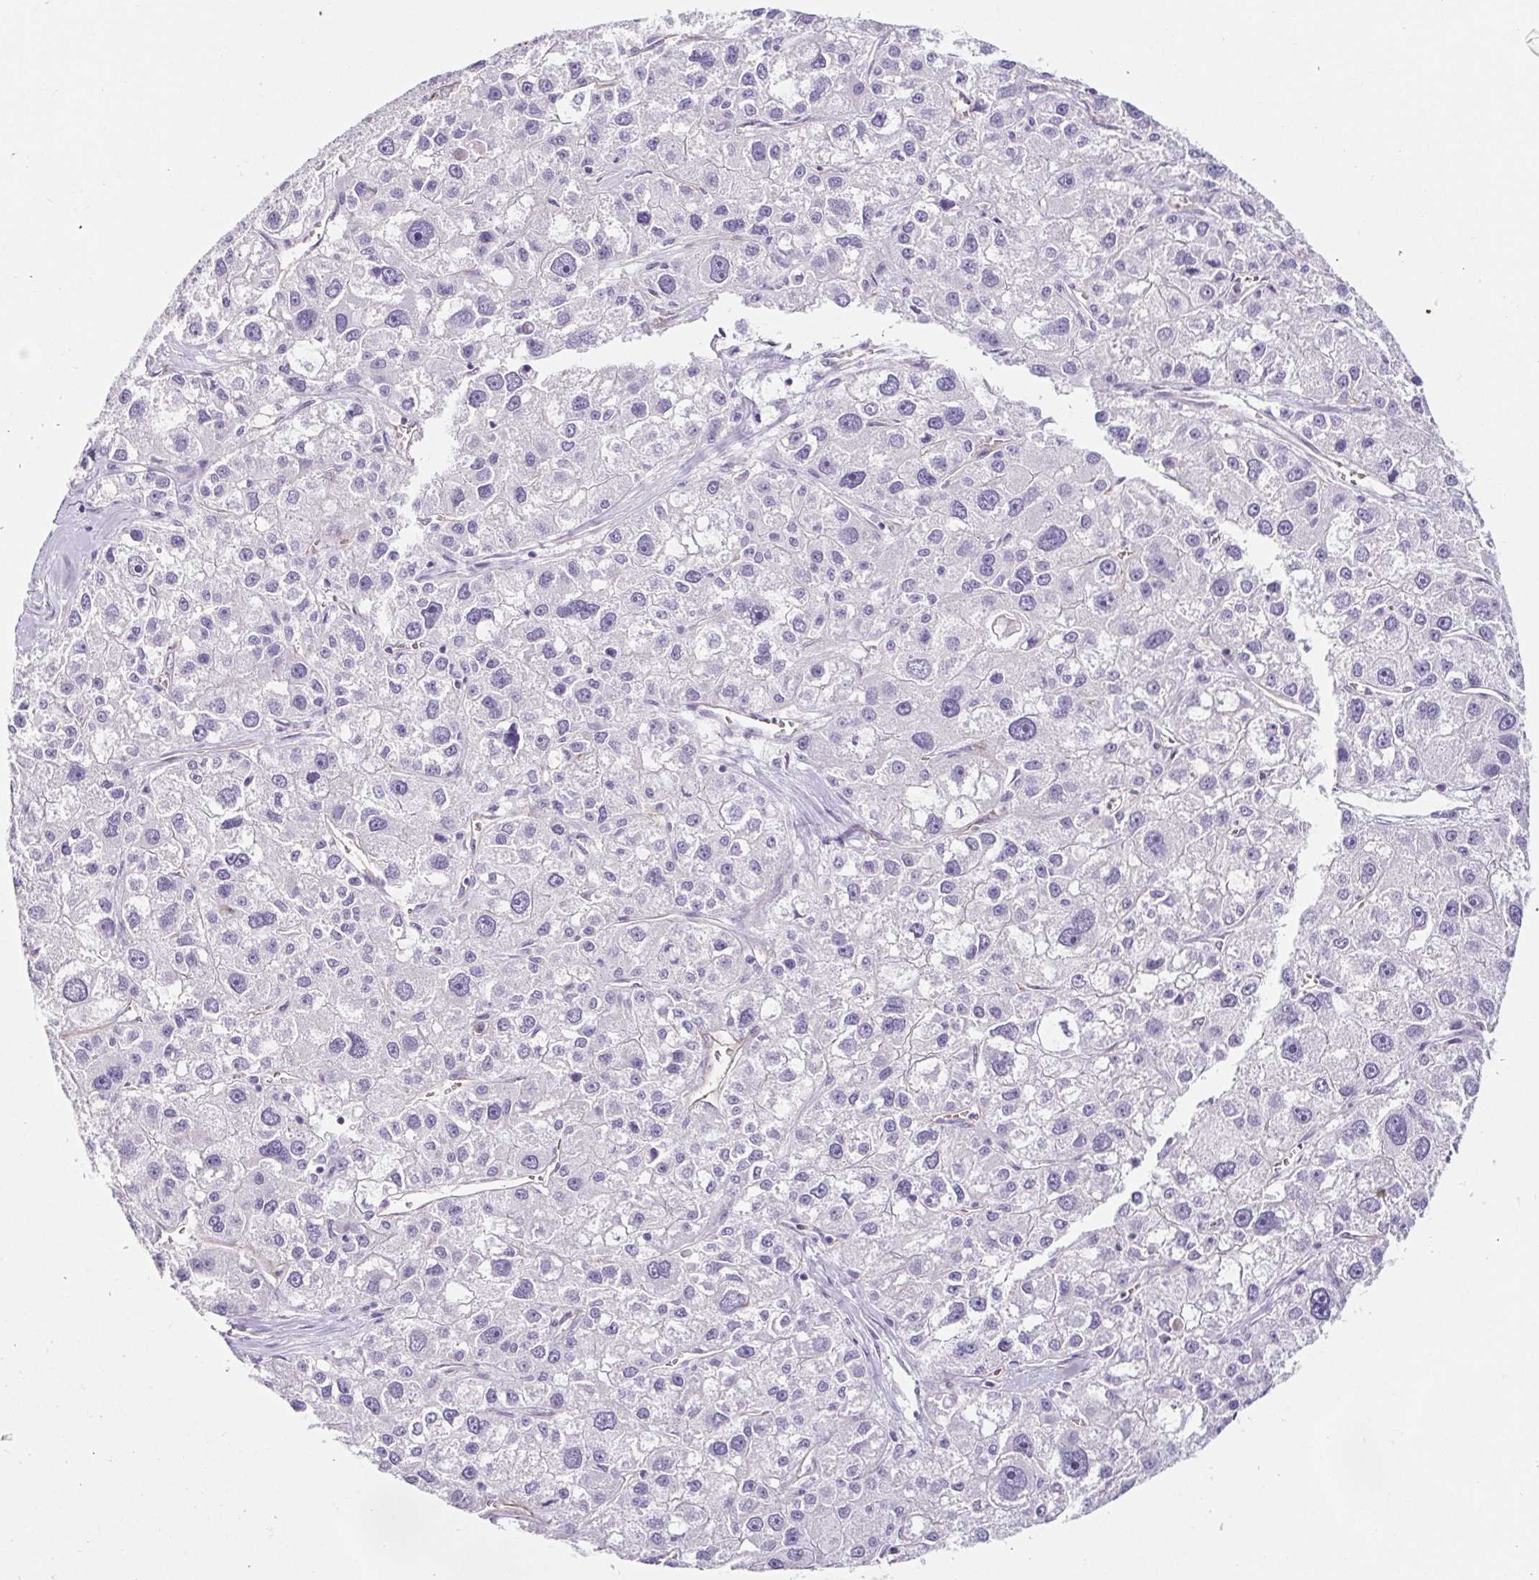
{"staining": {"intensity": "negative", "quantity": "none", "location": "none"}, "tissue": "liver cancer", "cell_type": "Tumor cells", "image_type": "cancer", "snomed": [{"axis": "morphology", "description": "Carcinoma, Hepatocellular, NOS"}, {"axis": "topography", "description": "Liver"}], "caption": "The photomicrograph shows no staining of tumor cells in liver hepatocellular carcinoma.", "gene": "BCAS1", "patient": {"sex": "male", "age": 73}}